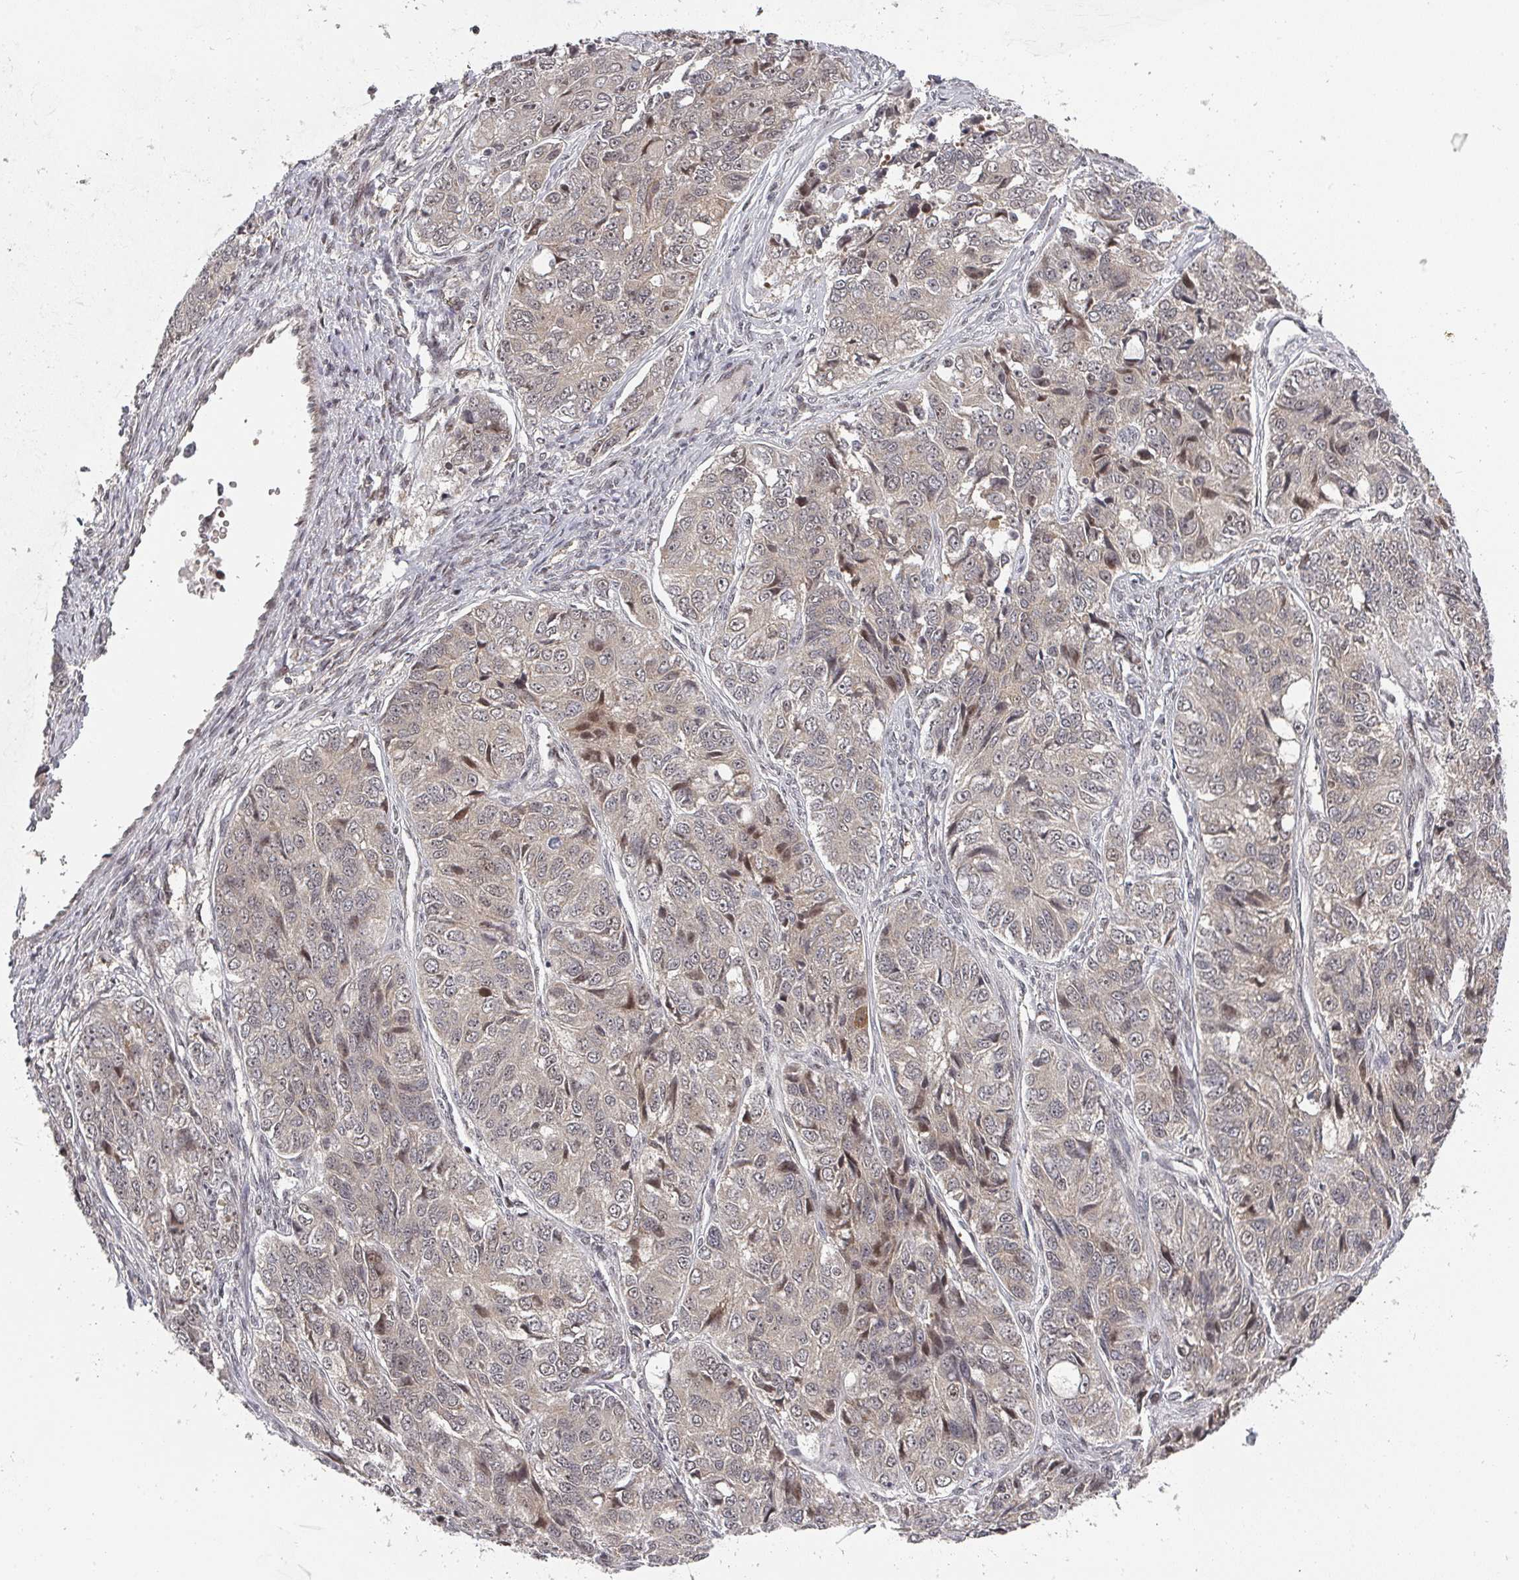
{"staining": {"intensity": "weak", "quantity": "<25%", "location": "nuclear"}, "tissue": "ovarian cancer", "cell_type": "Tumor cells", "image_type": "cancer", "snomed": [{"axis": "morphology", "description": "Carcinoma, endometroid"}, {"axis": "topography", "description": "Ovary"}], "caption": "This is an immunohistochemistry histopathology image of ovarian cancer (endometroid carcinoma). There is no staining in tumor cells.", "gene": "KIF1C", "patient": {"sex": "female", "age": 51}}